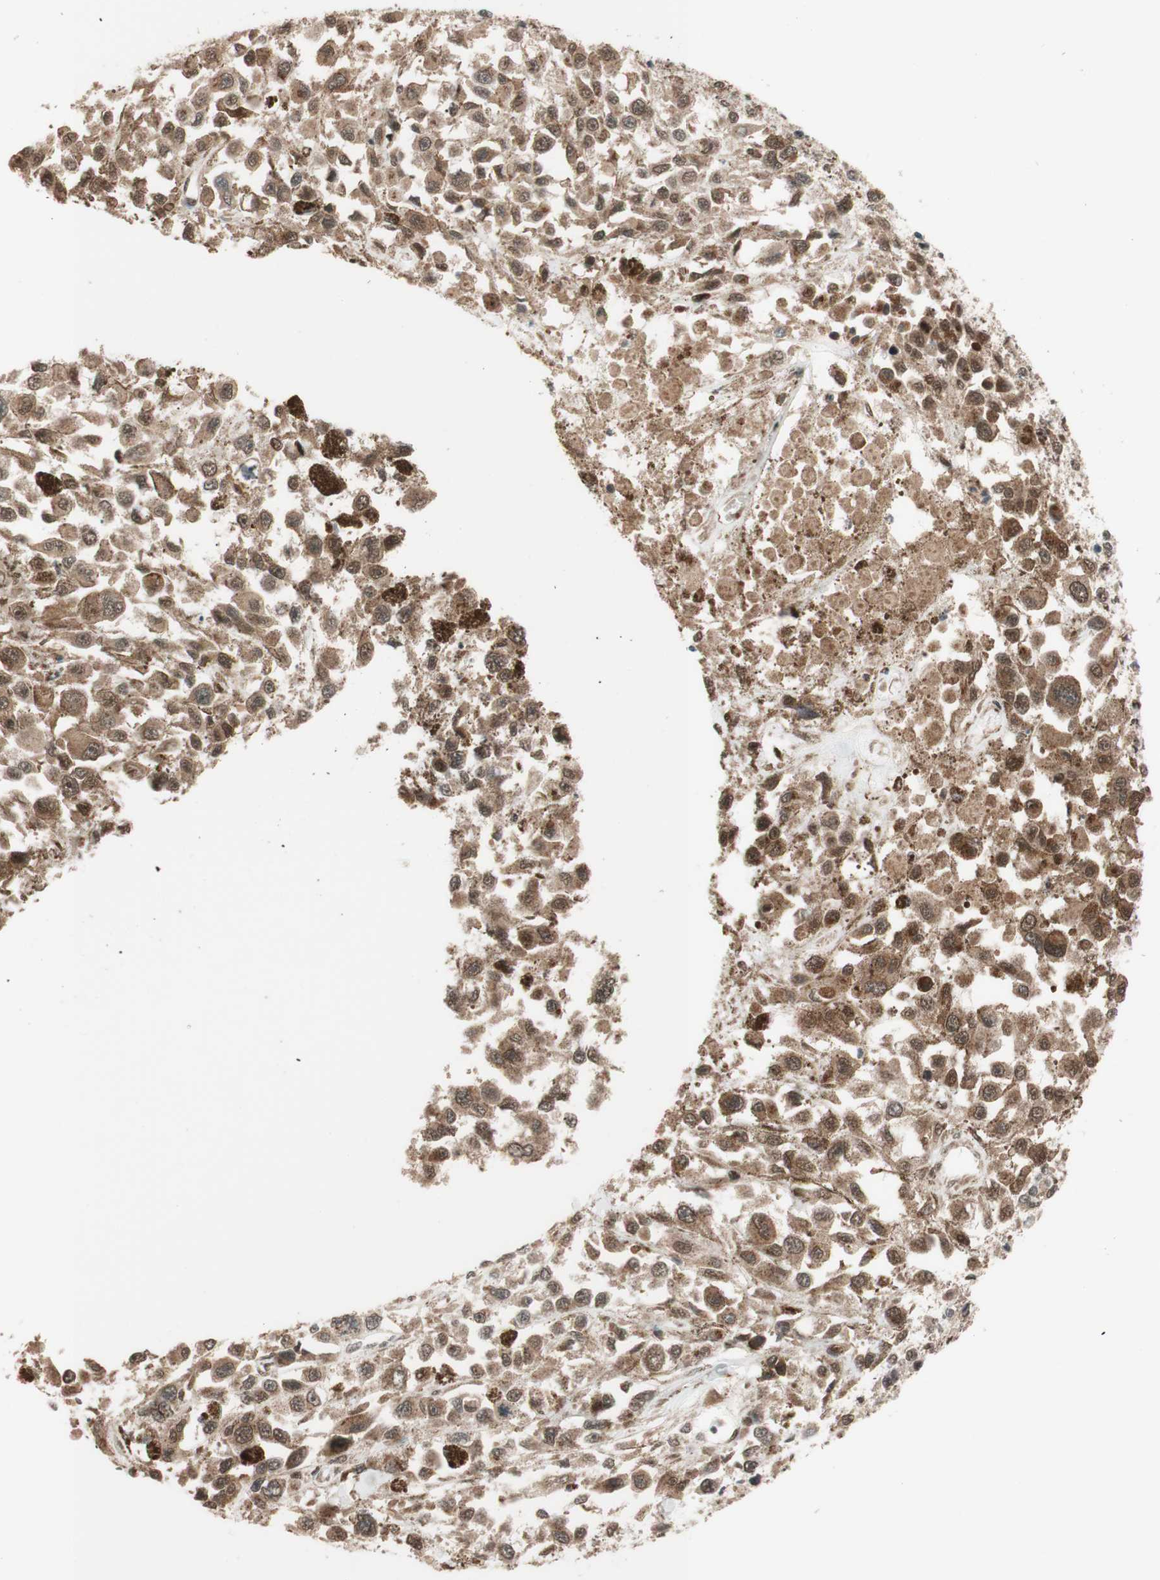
{"staining": {"intensity": "moderate", "quantity": "25%-75%", "location": "cytoplasmic/membranous"}, "tissue": "melanoma", "cell_type": "Tumor cells", "image_type": "cancer", "snomed": [{"axis": "morphology", "description": "Malignant melanoma, Metastatic site"}, {"axis": "topography", "description": "Lymph node"}], "caption": "Malignant melanoma (metastatic site) stained for a protein (brown) reveals moderate cytoplasmic/membranous positive expression in approximately 25%-75% of tumor cells.", "gene": "CCNC", "patient": {"sex": "male", "age": 59}}